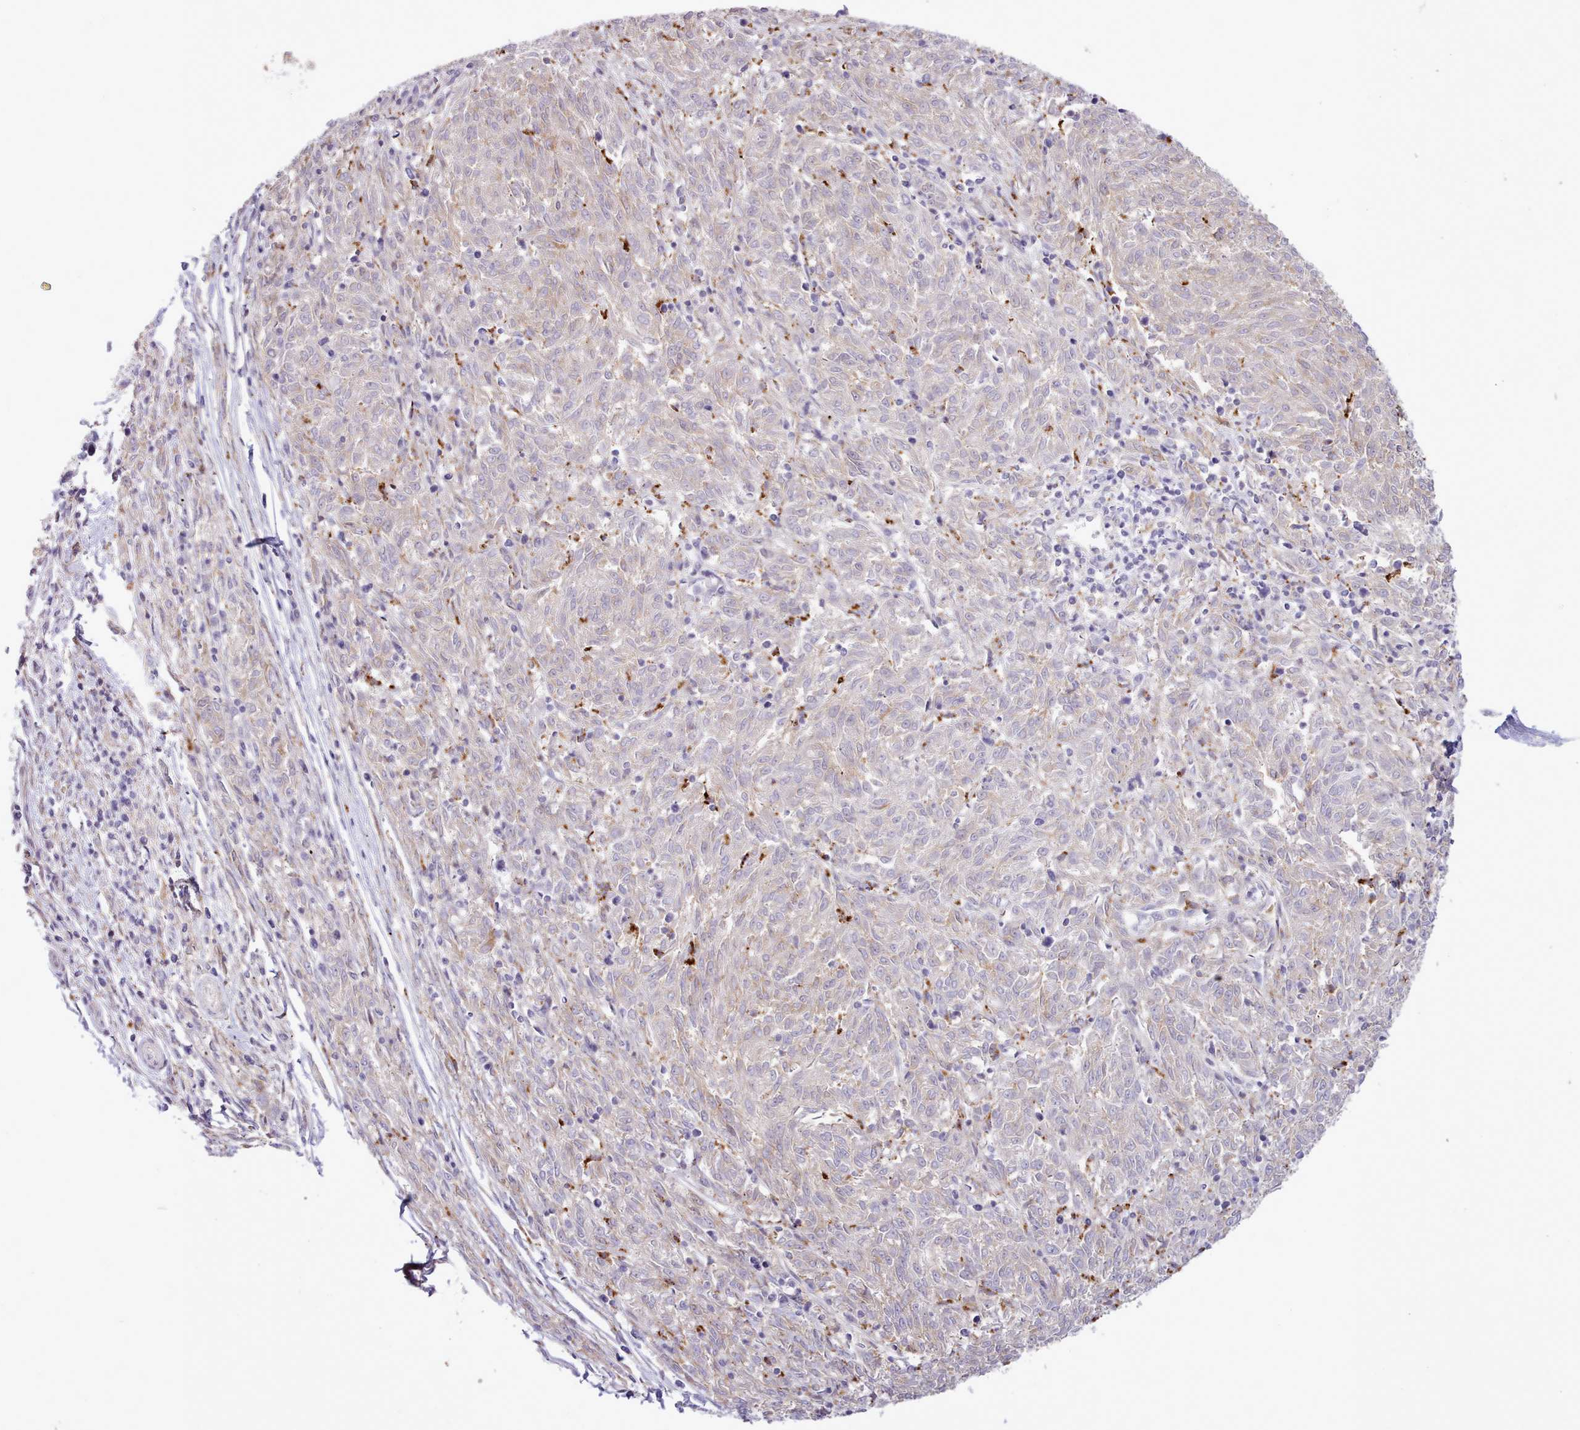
{"staining": {"intensity": "weak", "quantity": "<25%", "location": "cytoplasmic/membranous"}, "tissue": "melanoma", "cell_type": "Tumor cells", "image_type": "cancer", "snomed": [{"axis": "morphology", "description": "Malignant melanoma, NOS"}, {"axis": "topography", "description": "Skin"}], "caption": "This micrograph is of malignant melanoma stained with immunohistochemistry (IHC) to label a protein in brown with the nuclei are counter-stained blue. There is no staining in tumor cells.", "gene": "SRD5A1", "patient": {"sex": "female", "age": 72}}